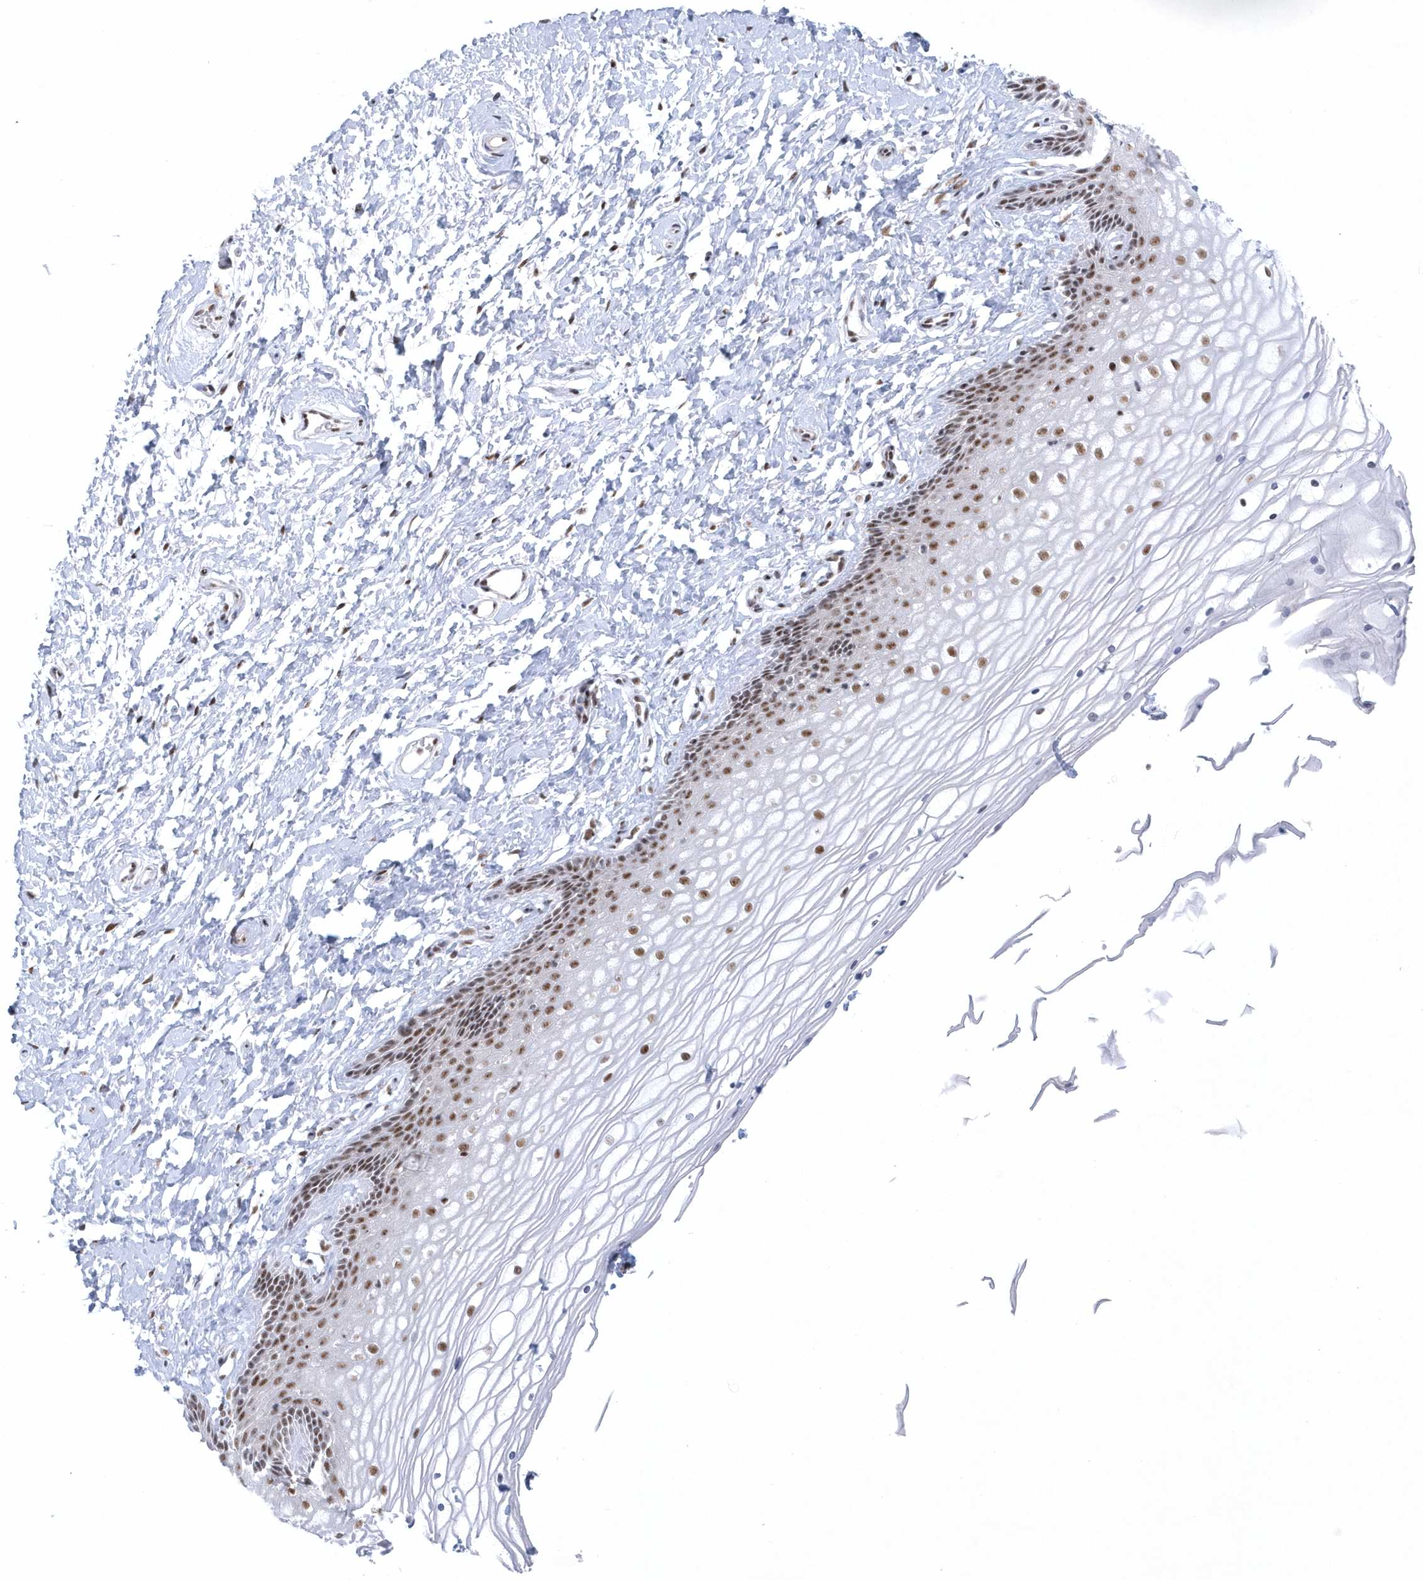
{"staining": {"intensity": "moderate", "quantity": ">75%", "location": "nuclear"}, "tissue": "vagina", "cell_type": "Squamous epithelial cells", "image_type": "normal", "snomed": [{"axis": "morphology", "description": "Normal tissue, NOS"}, {"axis": "topography", "description": "Vagina"}, {"axis": "topography", "description": "Cervix"}], "caption": "A brown stain shows moderate nuclear positivity of a protein in squamous epithelial cells of unremarkable vagina.", "gene": "DCLRE1A", "patient": {"sex": "female", "age": 40}}